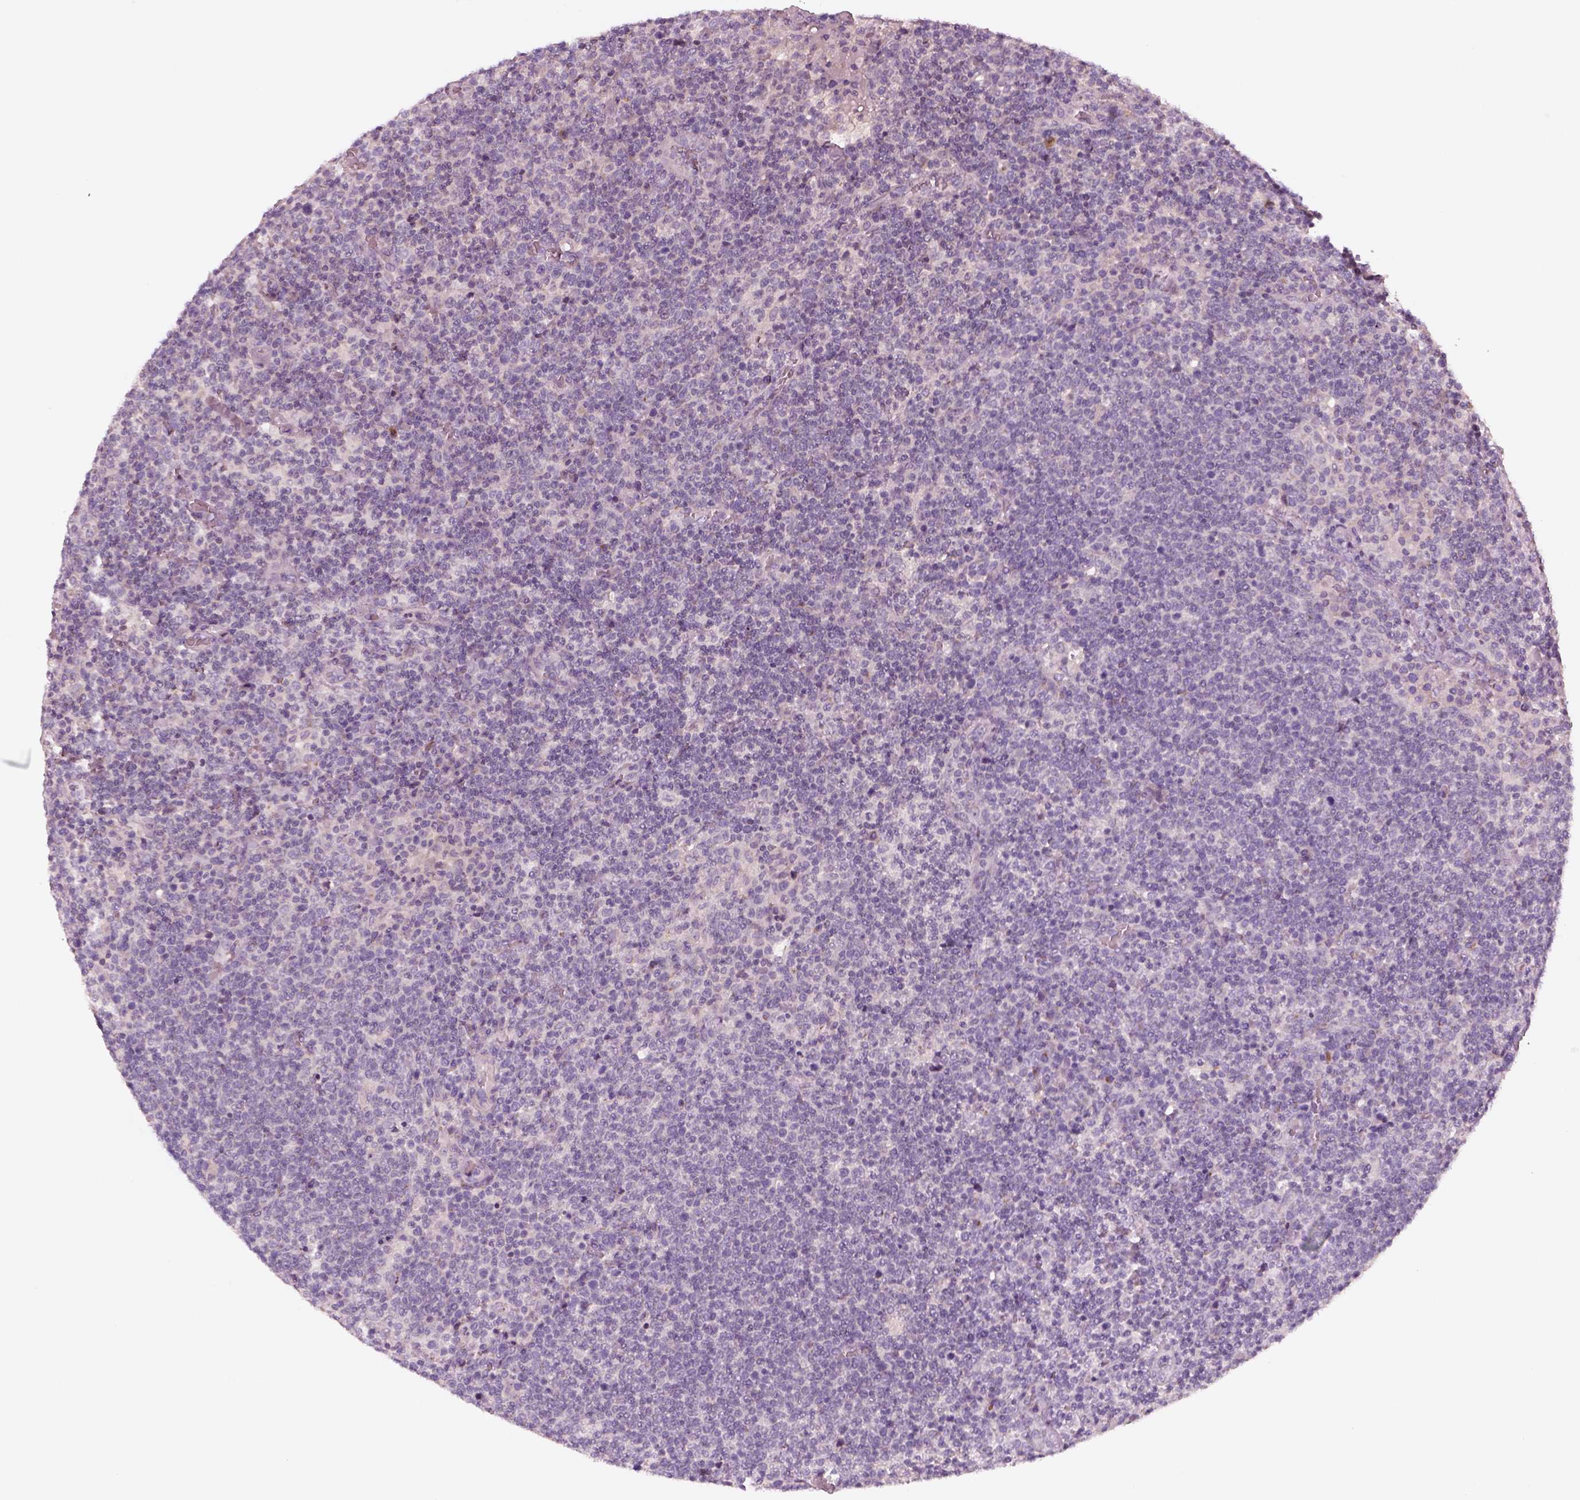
{"staining": {"intensity": "negative", "quantity": "none", "location": "none"}, "tissue": "lymphoma", "cell_type": "Tumor cells", "image_type": "cancer", "snomed": [{"axis": "morphology", "description": "Malignant lymphoma, non-Hodgkin's type, High grade"}, {"axis": "topography", "description": "Lymph node"}], "caption": "Histopathology image shows no significant protein positivity in tumor cells of lymphoma.", "gene": "SDCBP2", "patient": {"sex": "male", "age": 61}}